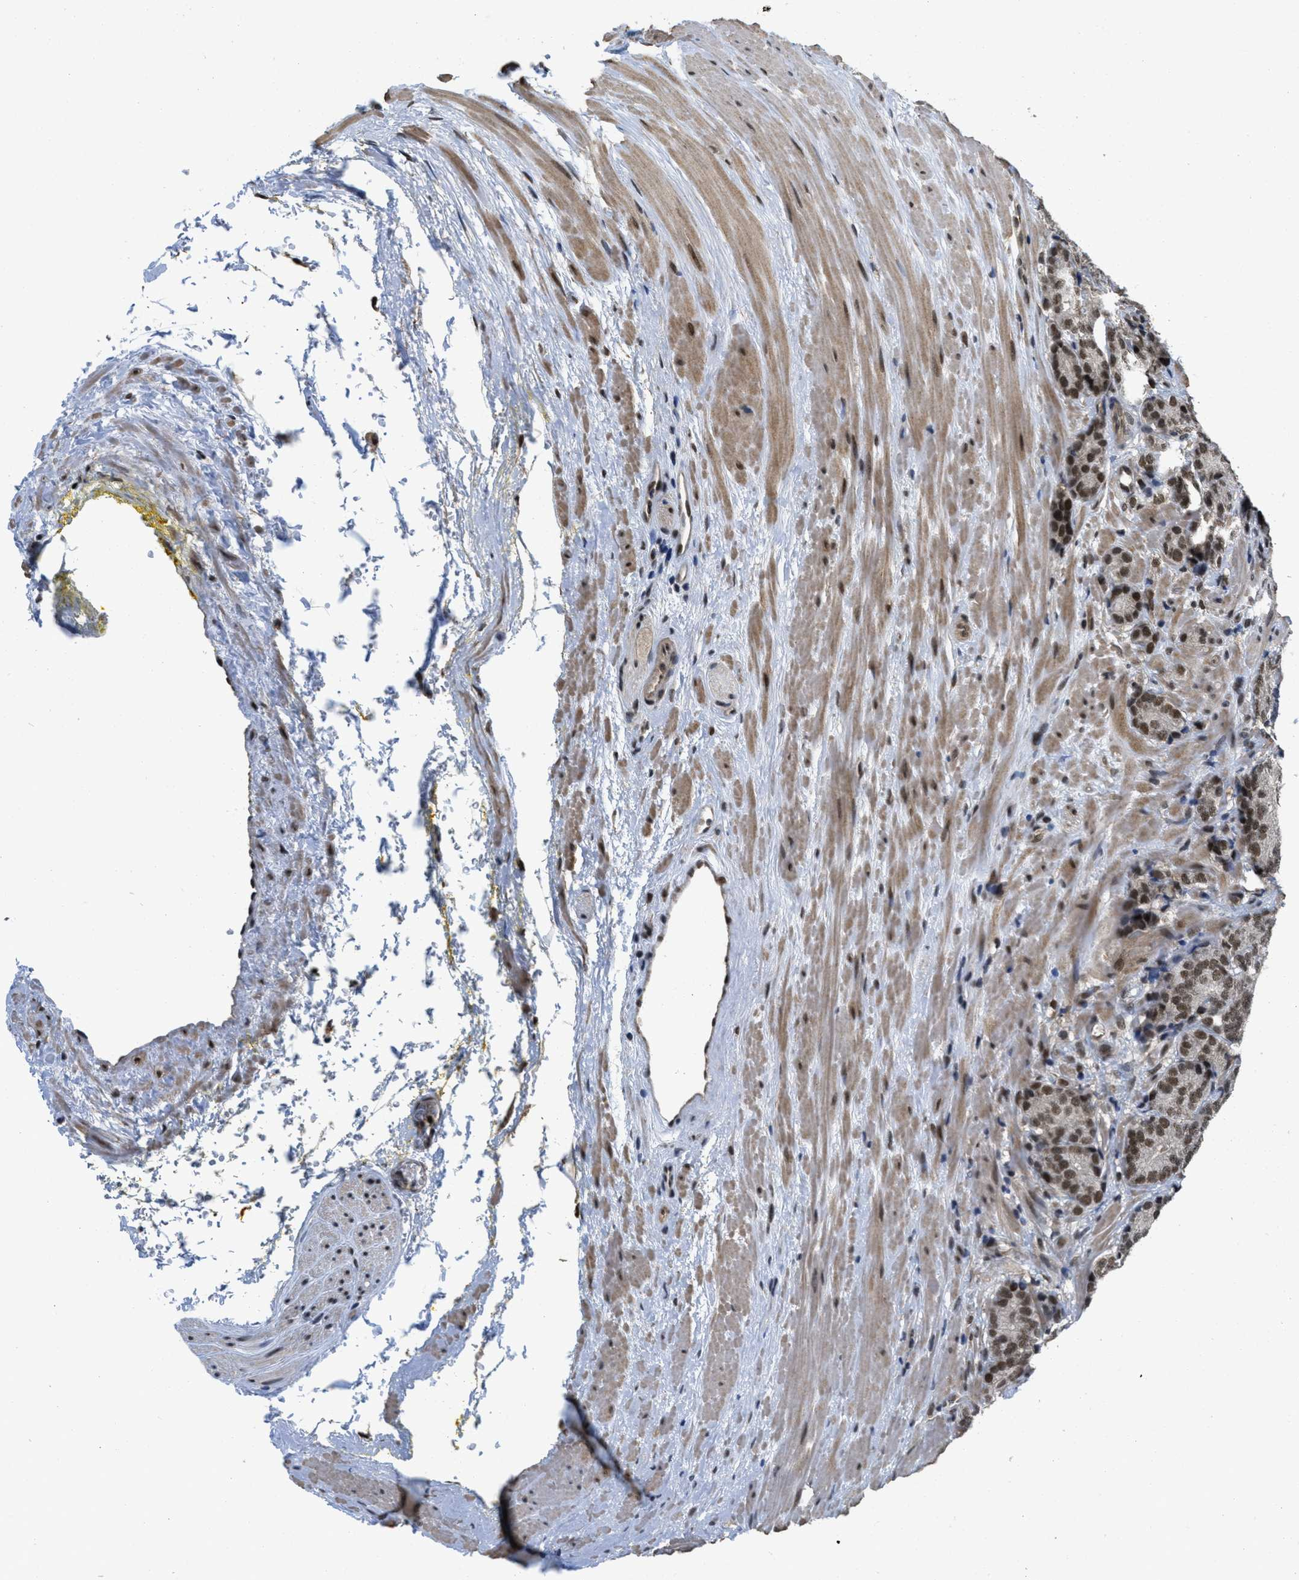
{"staining": {"intensity": "strong", "quantity": ">75%", "location": "nuclear"}, "tissue": "prostate cancer", "cell_type": "Tumor cells", "image_type": "cancer", "snomed": [{"axis": "morphology", "description": "Adenocarcinoma, High grade"}, {"axis": "topography", "description": "Prostate"}], "caption": "Prostate adenocarcinoma (high-grade) stained with a brown dye demonstrates strong nuclear positive expression in approximately >75% of tumor cells.", "gene": "CUL4B", "patient": {"sex": "male", "age": 61}}